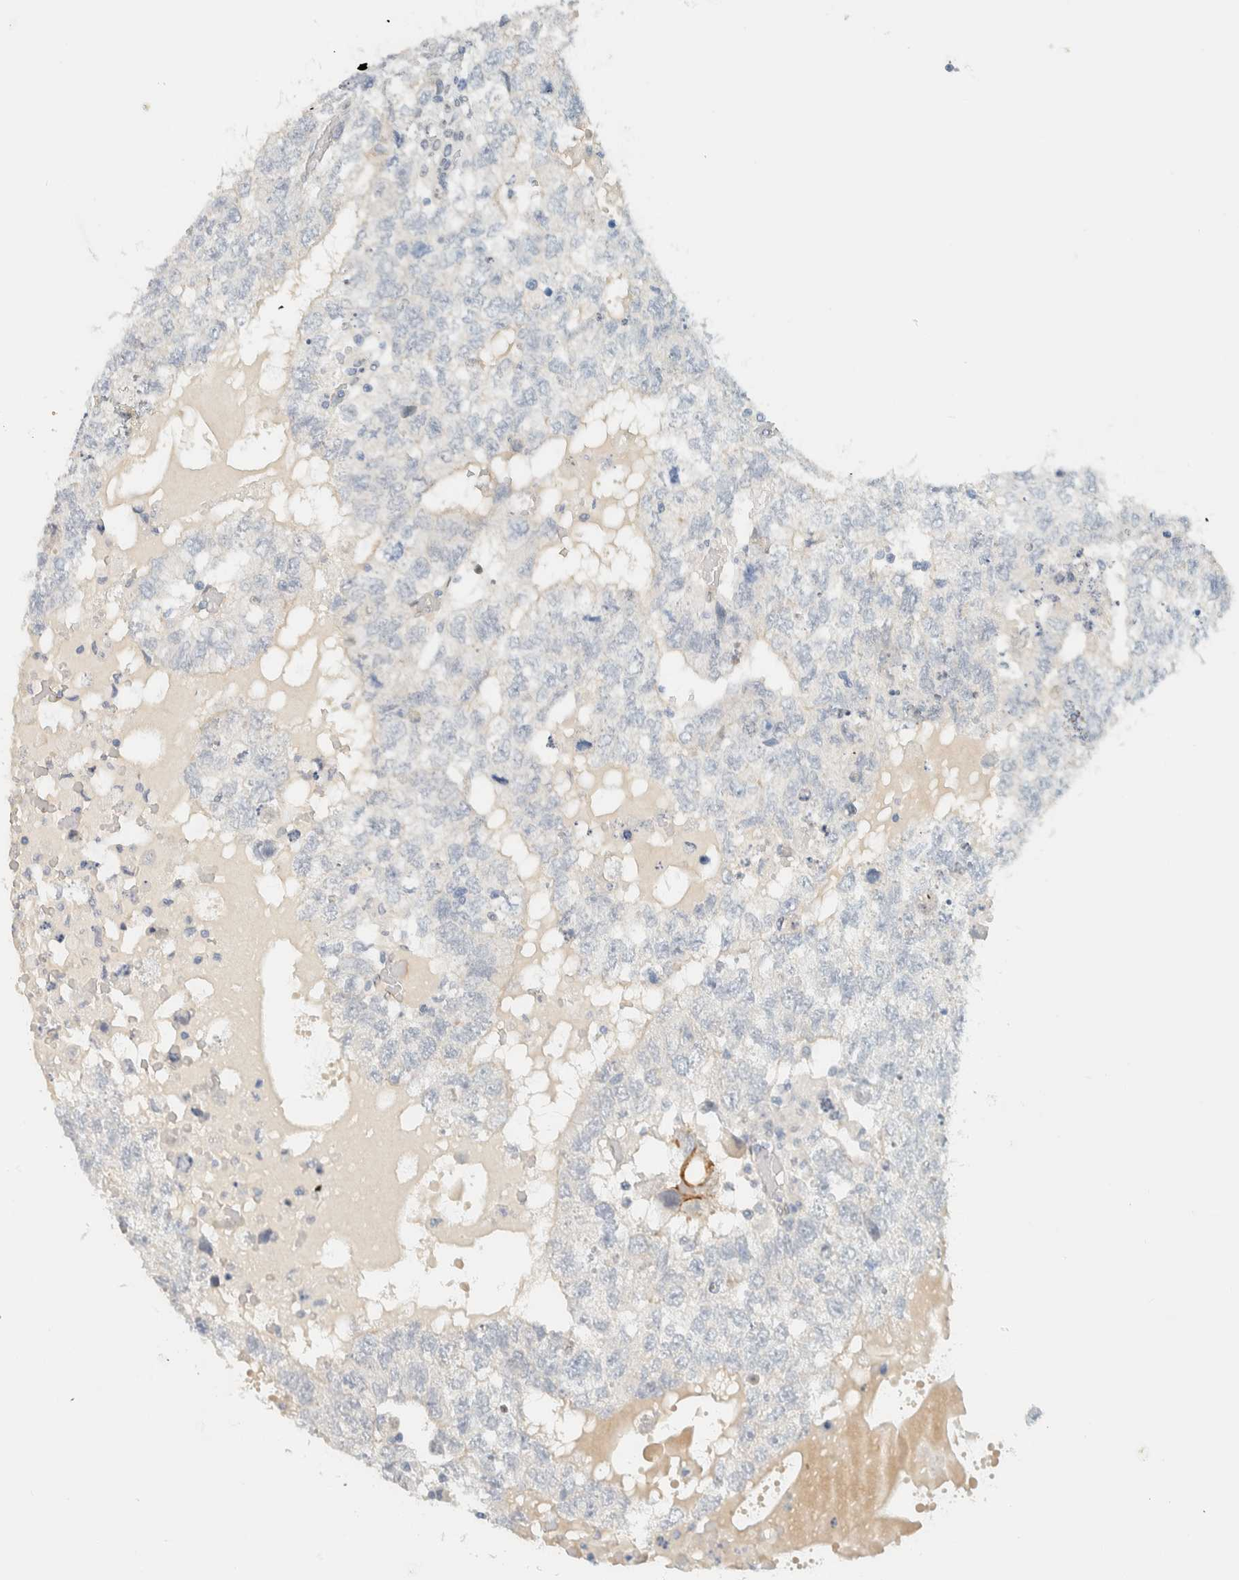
{"staining": {"intensity": "negative", "quantity": "none", "location": "none"}, "tissue": "testis cancer", "cell_type": "Tumor cells", "image_type": "cancer", "snomed": [{"axis": "morphology", "description": "Carcinoma, Embryonal, NOS"}, {"axis": "topography", "description": "Testis"}], "caption": "A high-resolution histopathology image shows immunohistochemistry (IHC) staining of testis cancer, which shows no significant expression in tumor cells. (DAB (3,3'-diaminobenzidine) immunohistochemistry (IHC), high magnification).", "gene": "C1QTNF12", "patient": {"sex": "male", "age": 36}}